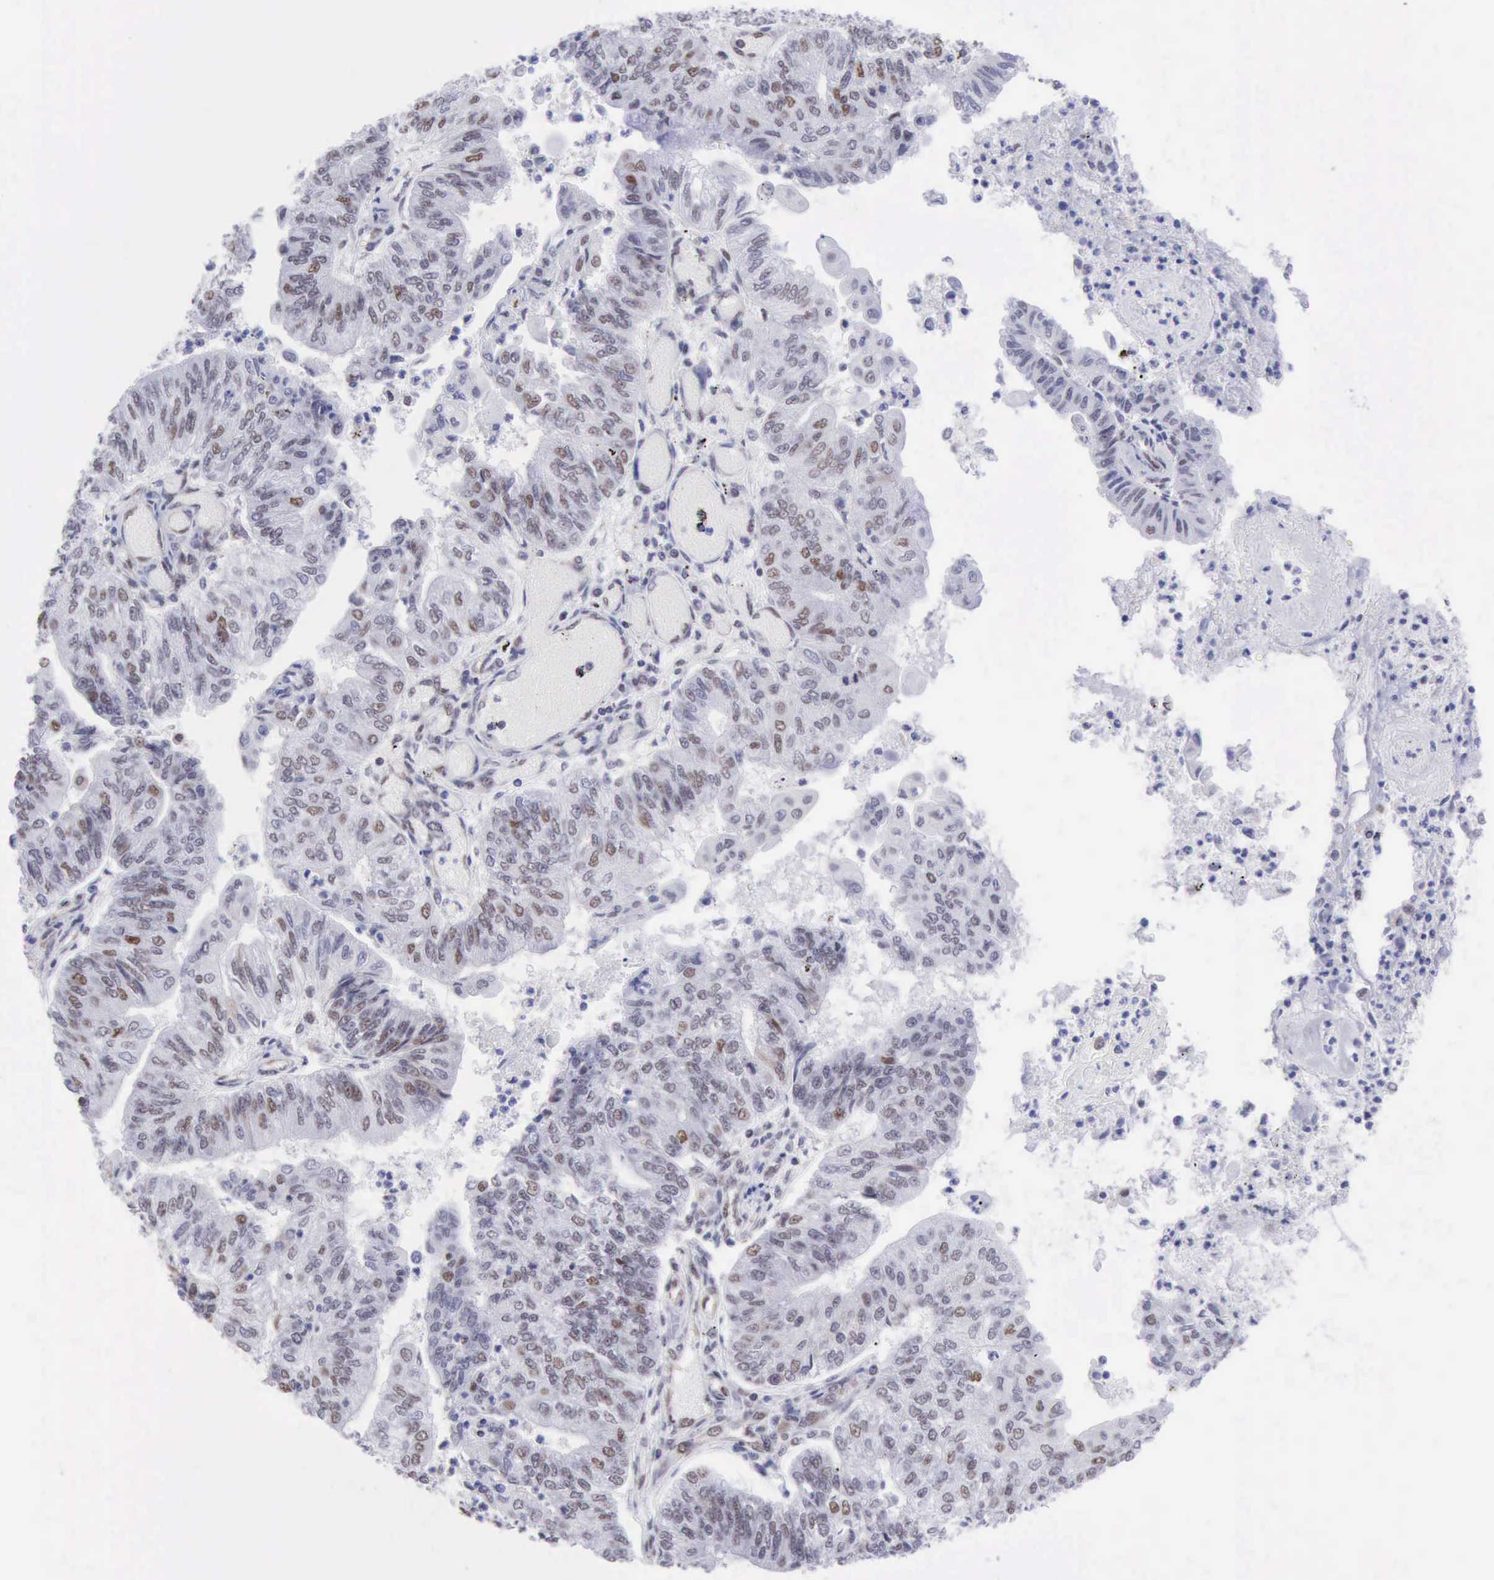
{"staining": {"intensity": "moderate", "quantity": "<25%", "location": "nuclear"}, "tissue": "endometrial cancer", "cell_type": "Tumor cells", "image_type": "cancer", "snomed": [{"axis": "morphology", "description": "Adenocarcinoma, NOS"}, {"axis": "topography", "description": "Endometrium"}], "caption": "Endometrial cancer (adenocarcinoma) stained with a protein marker demonstrates moderate staining in tumor cells.", "gene": "ERCC4", "patient": {"sex": "female", "age": 59}}